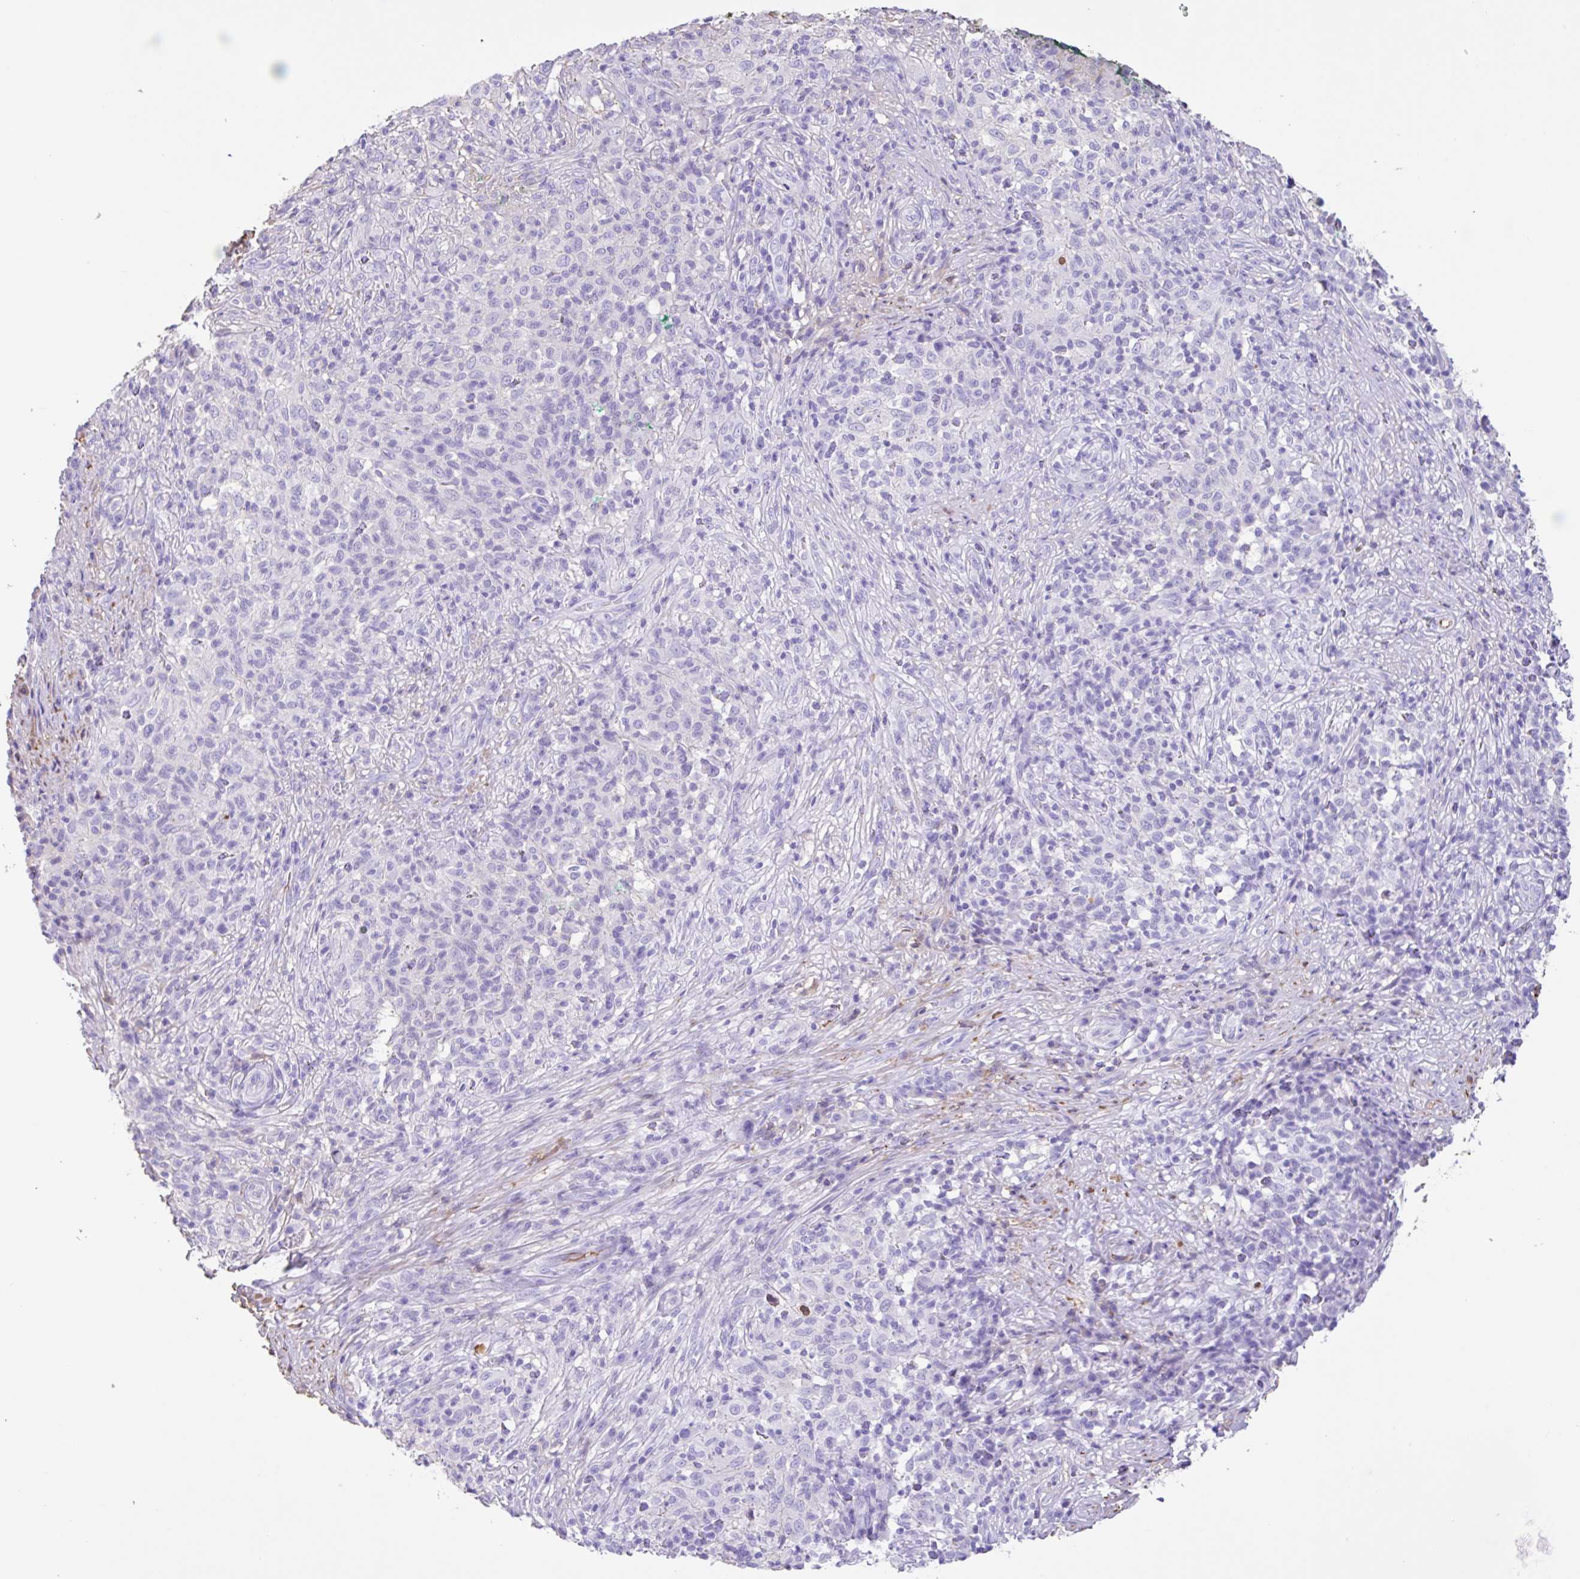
{"staining": {"intensity": "negative", "quantity": "none", "location": "none"}, "tissue": "melanoma", "cell_type": "Tumor cells", "image_type": "cancer", "snomed": [{"axis": "morphology", "description": "Malignant melanoma, NOS"}, {"axis": "topography", "description": "Skin"}], "caption": "An image of malignant melanoma stained for a protein exhibits no brown staining in tumor cells. Brightfield microscopy of immunohistochemistry stained with DAB (3,3'-diaminobenzidine) (brown) and hematoxylin (blue), captured at high magnification.", "gene": "HOXC12", "patient": {"sex": "male", "age": 66}}